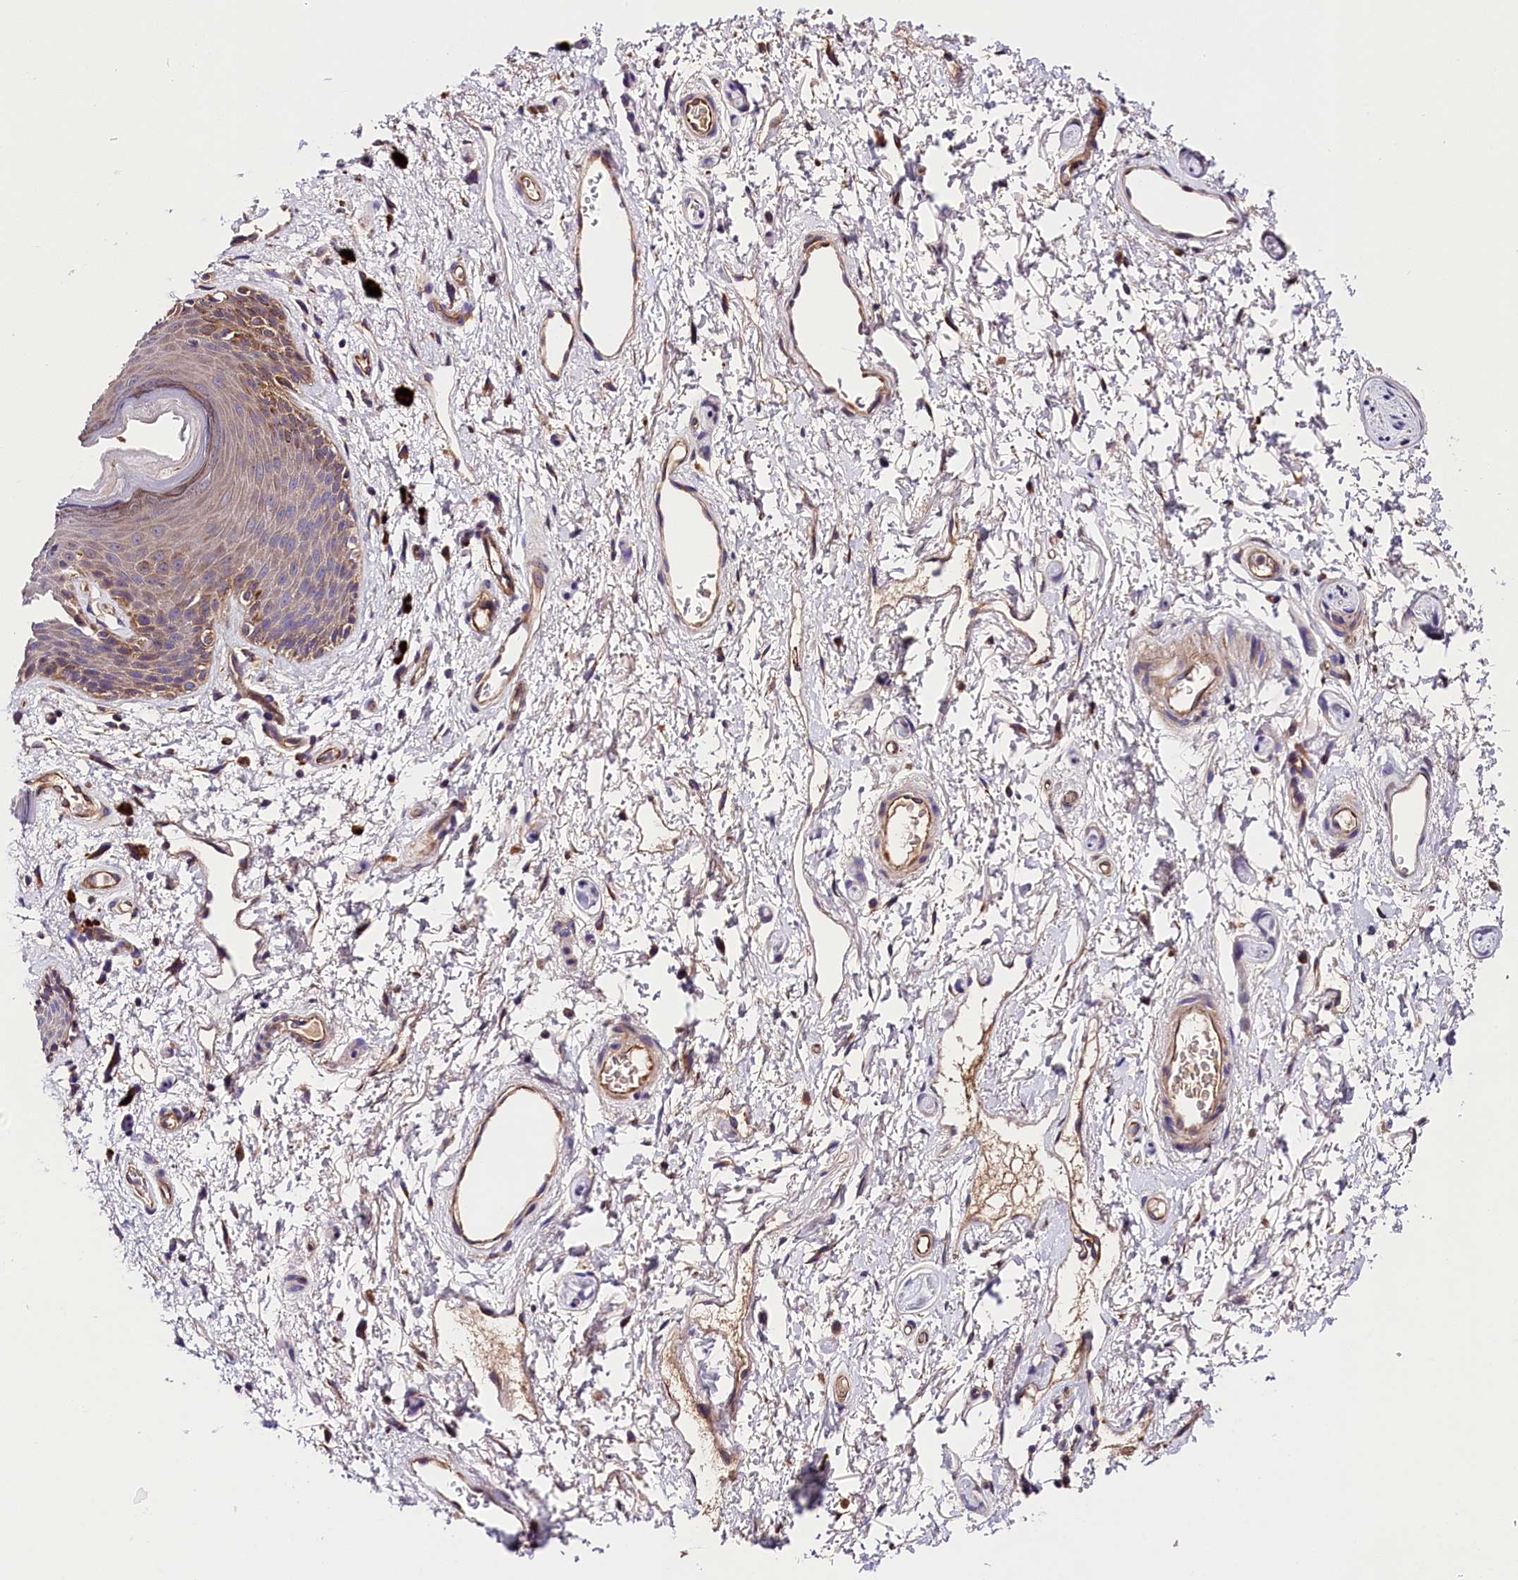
{"staining": {"intensity": "weak", "quantity": "25%-75%", "location": "cytoplasmic/membranous"}, "tissue": "skin", "cell_type": "Epidermal cells", "image_type": "normal", "snomed": [{"axis": "morphology", "description": "Normal tissue, NOS"}, {"axis": "topography", "description": "Anal"}], "caption": "Skin stained for a protein reveals weak cytoplasmic/membranous positivity in epidermal cells. (DAB (3,3'-diaminobenzidine) = brown stain, brightfield microscopy at high magnification).", "gene": "SPG11", "patient": {"sex": "female", "age": 46}}